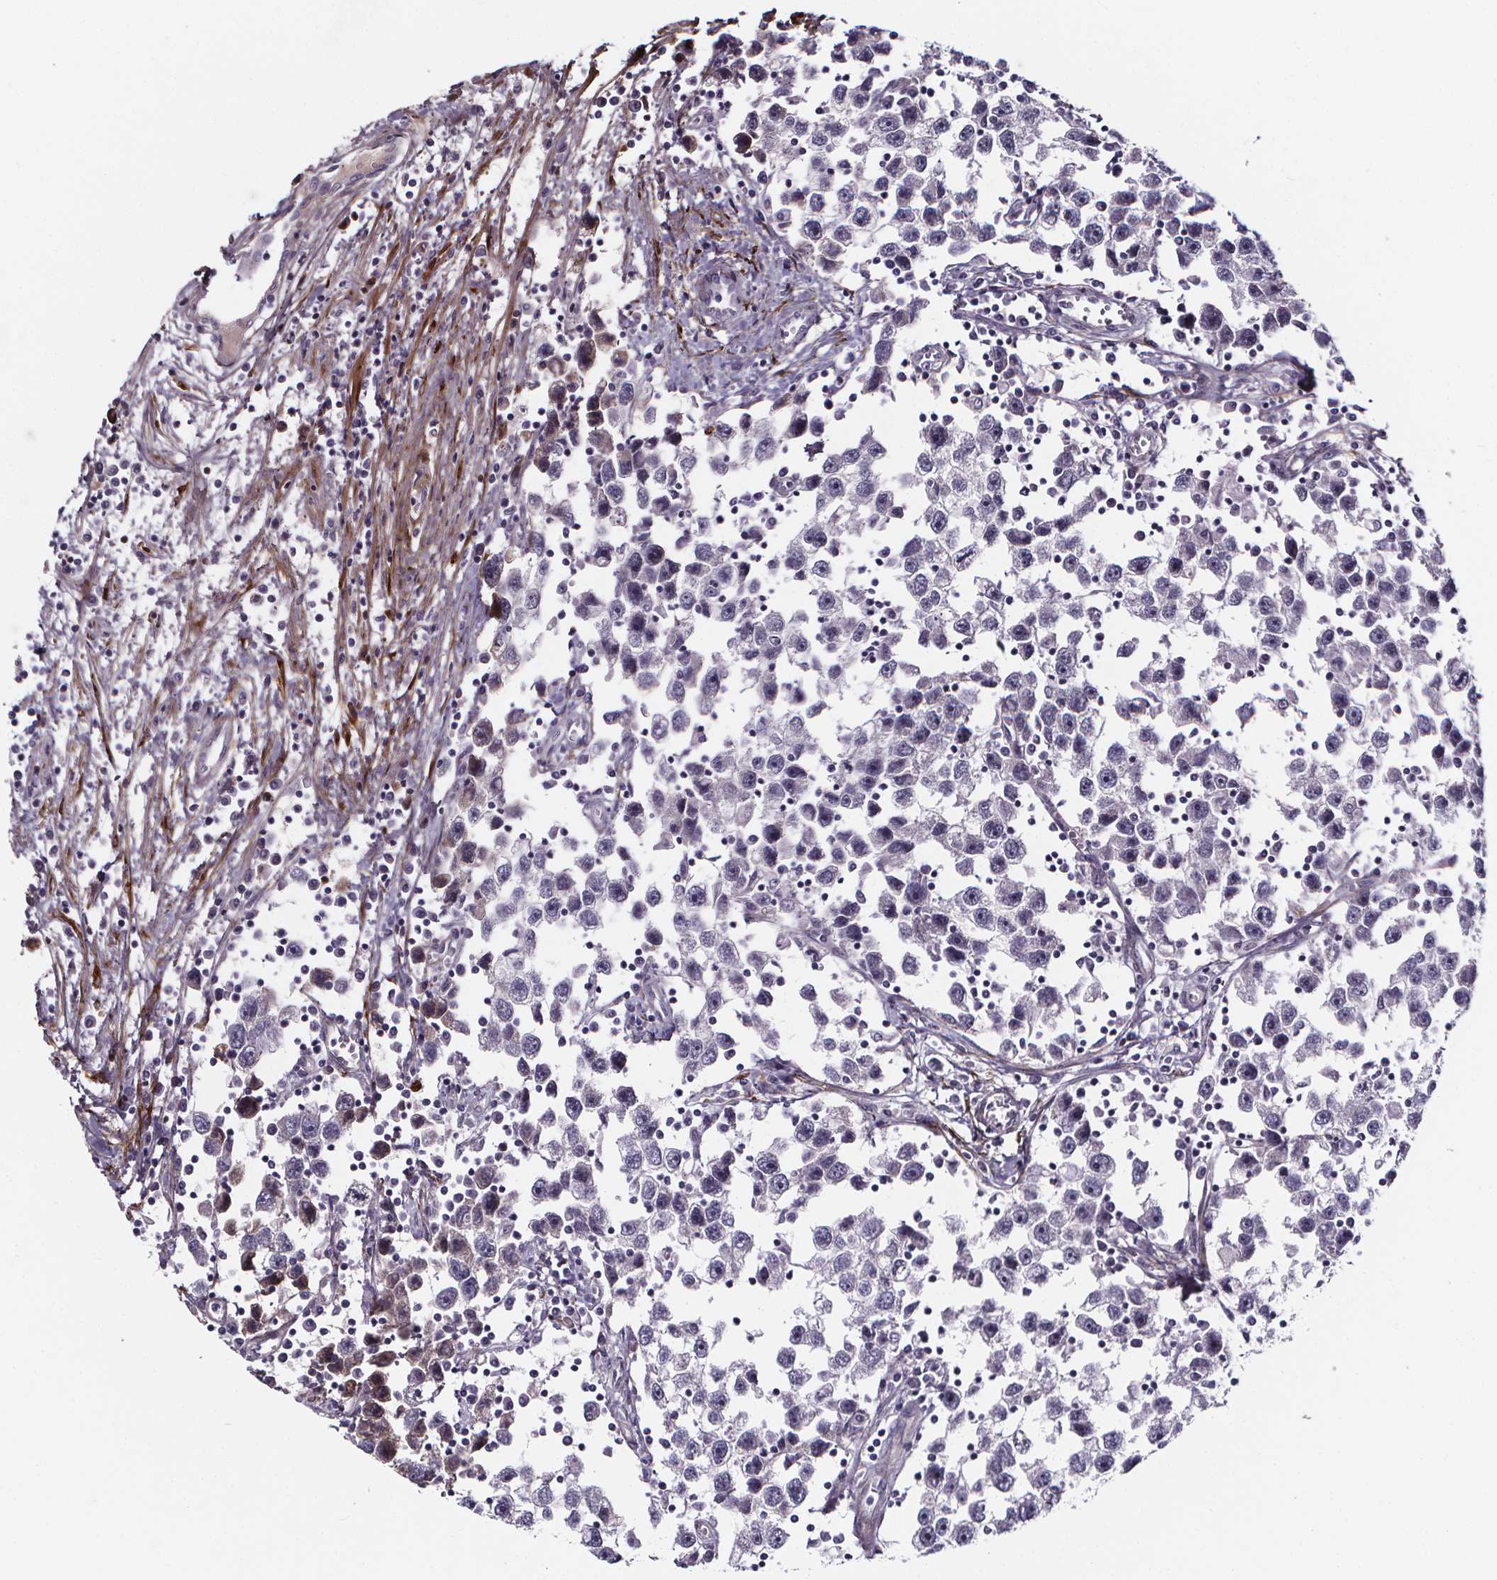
{"staining": {"intensity": "negative", "quantity": "none", "location": "none"}, "tissue": "testis cancer", "cell_type": "Tumor cells", "image_type": "cancer", "snomed": [{"axis": "morphology", "description": "Seminoma, NOS"}, {"axis": "topography", "description": "Testis"}], "caption": "This is a photomicrograph of IHC staining of testis cancer (seminoma), which shows no staining in tumor cells.", "gene": "AEBP1", "patient": {"sex": "male", "age": 30}}